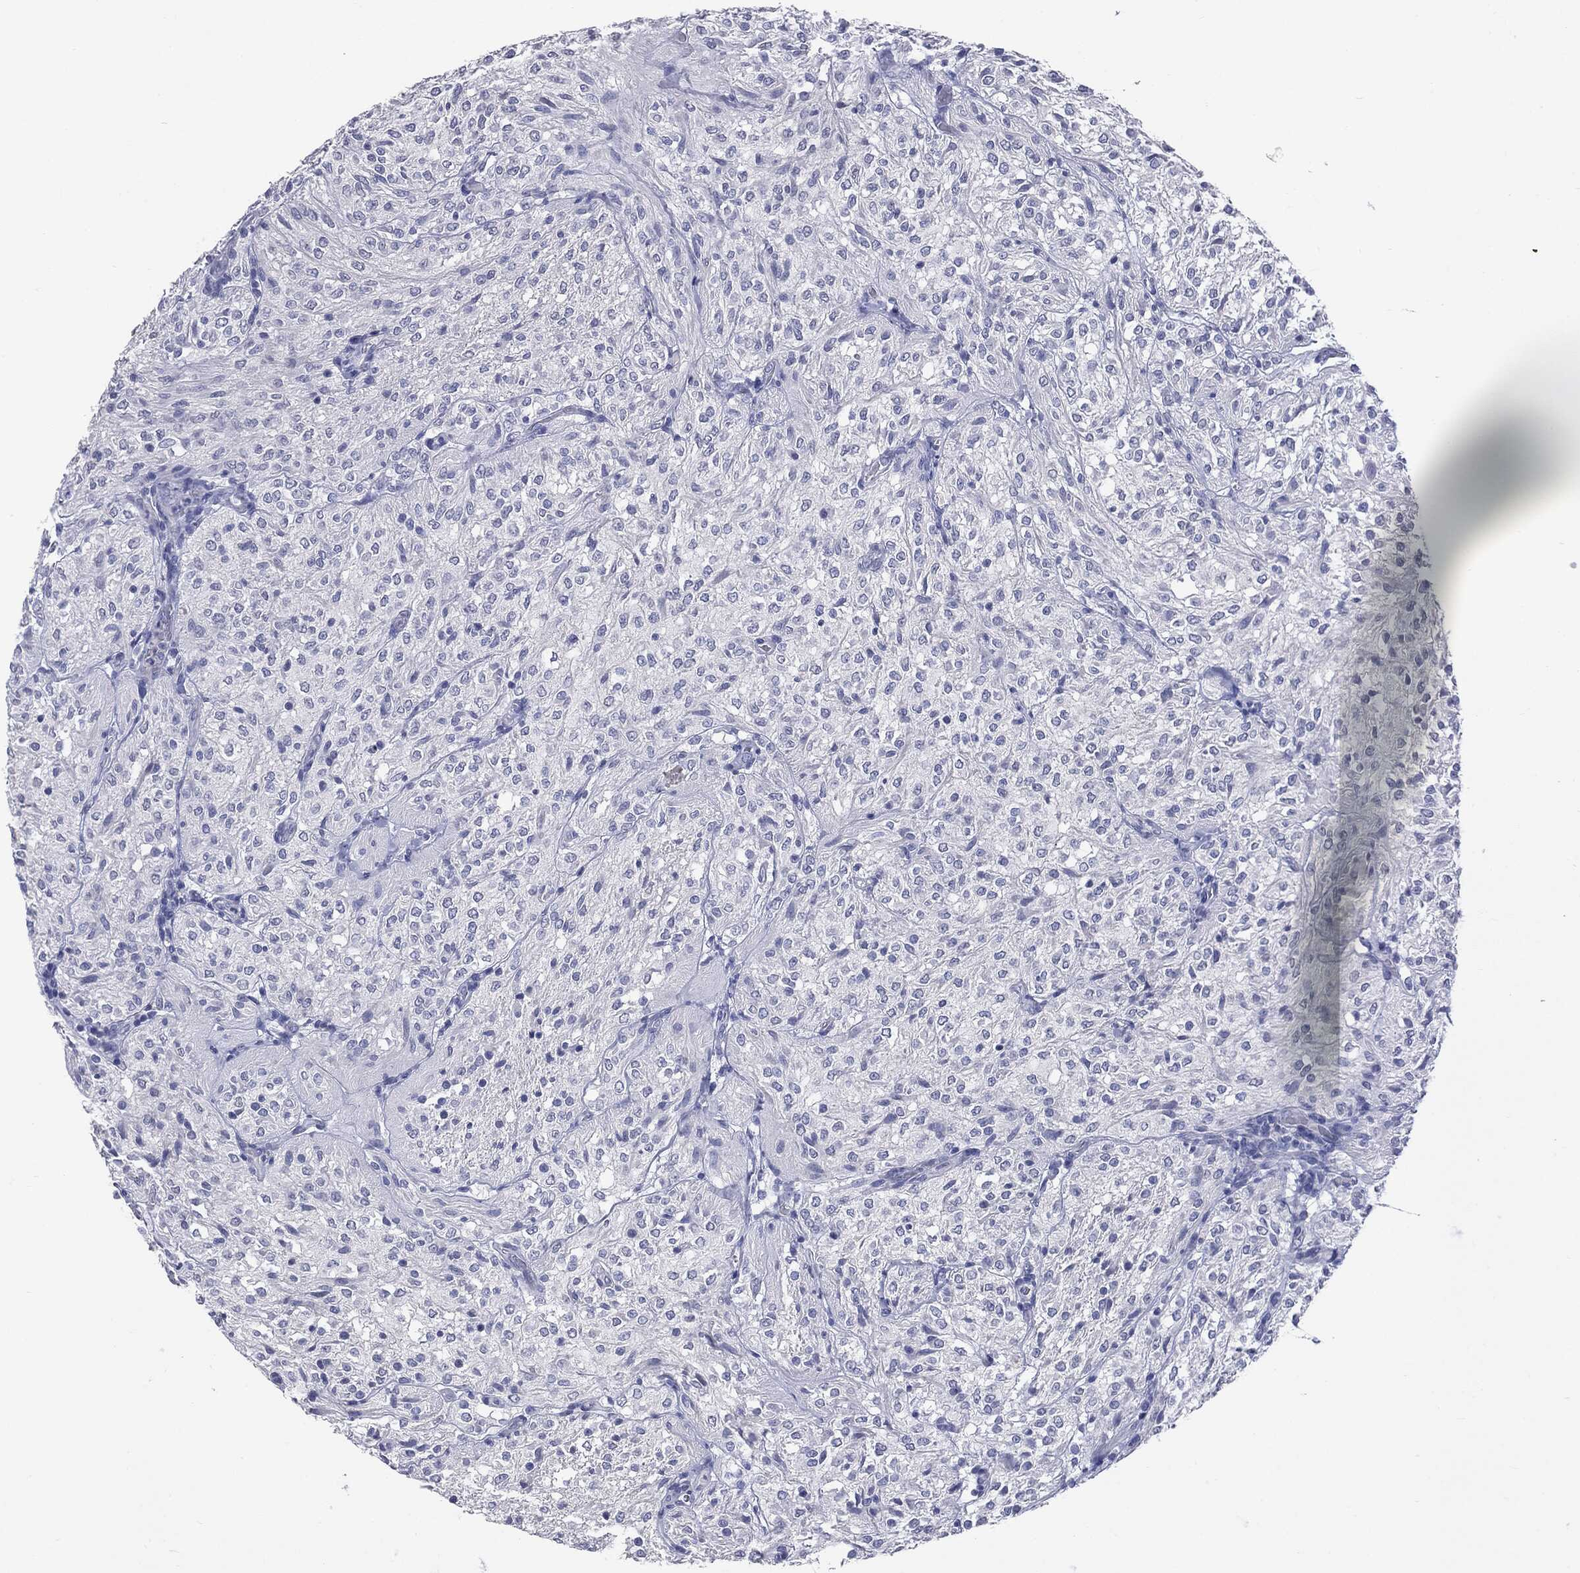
{"staining": {"intensity": "negative", "quantity": "none", "location": "none"}, "tissue": "glioma", "cell_type": "Tumor cells", "image_type": "cancer", "snomed": [{"axis": "morphology", "description": "Glioma, malignant, Low grade"}, {"axis": "topography", "description": "Brain"}], "caption": "An IHC histopathology image of low-grade glioma (malignant) is shown. There is no staining in tumor cells of low-grade glioma (malignant).", "gene": "TSHB", "patient": {"sex": "male", "age": 3}}